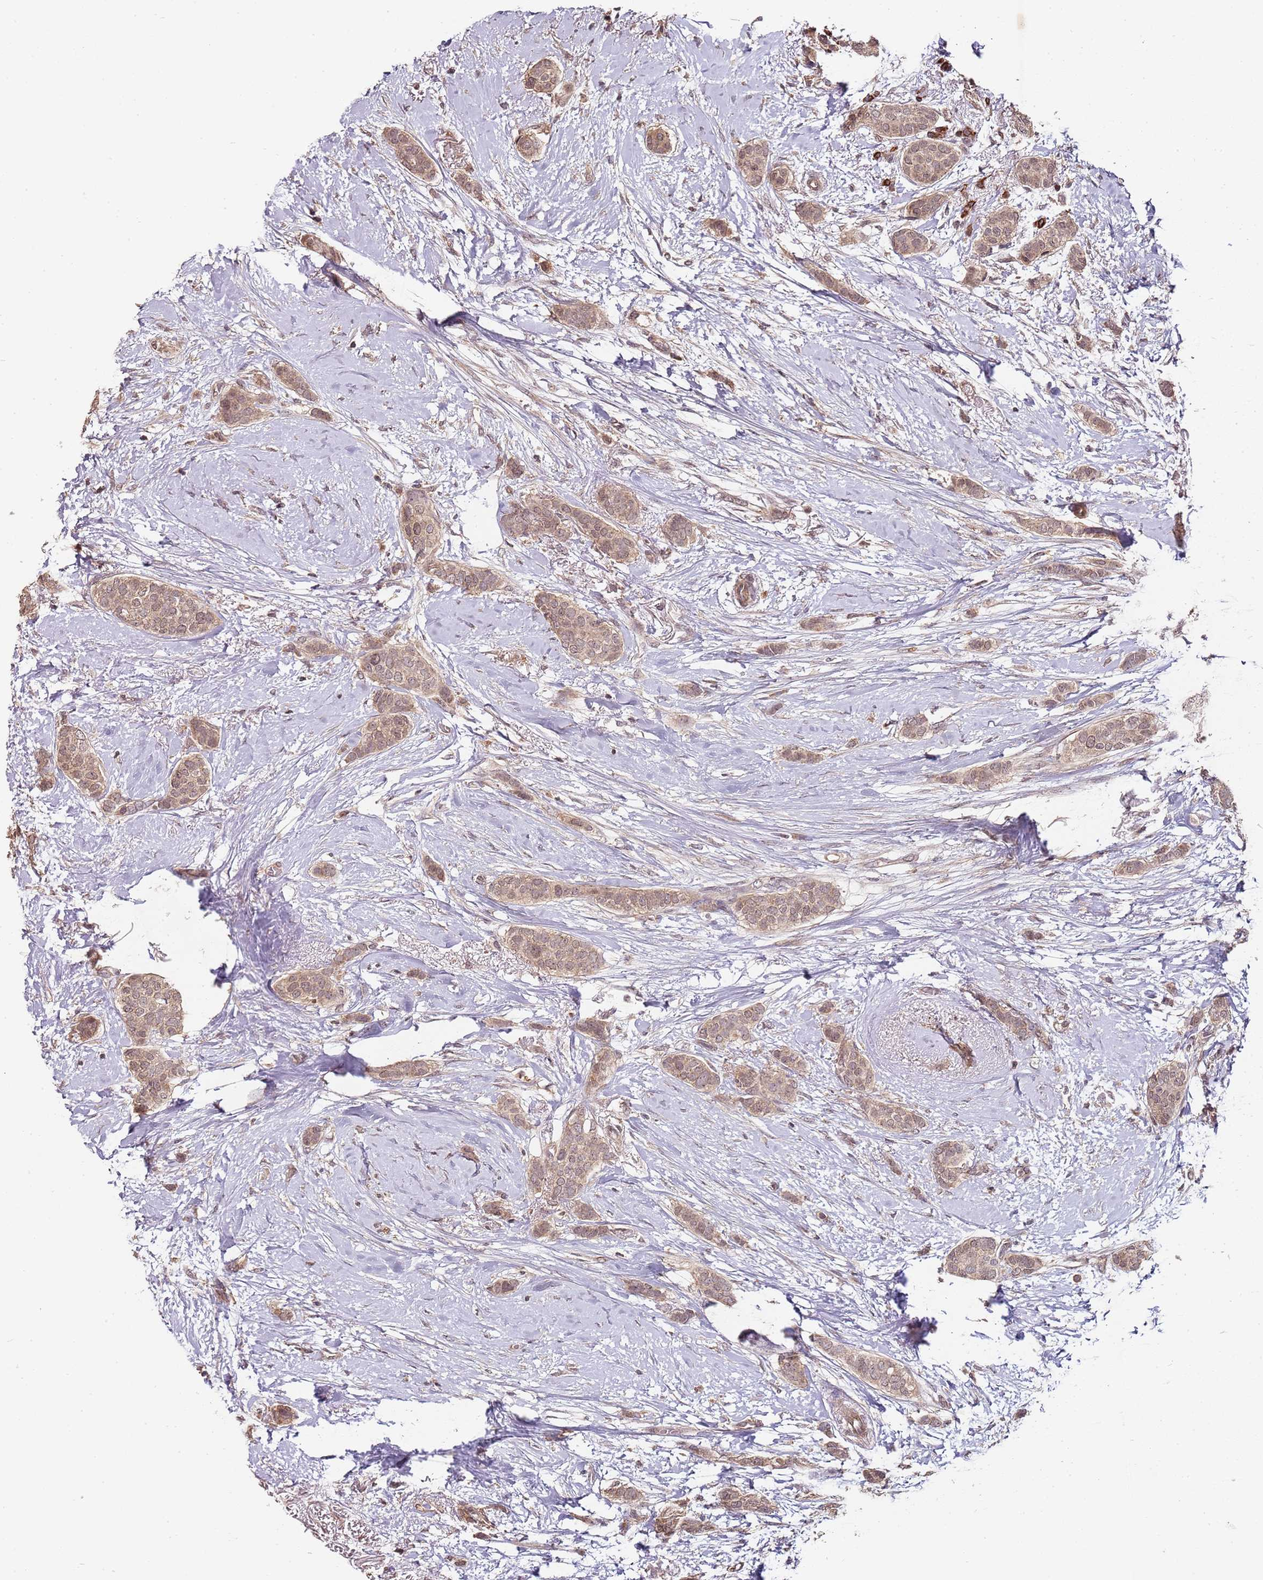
{"staining": {"intensity": "moderate", "quantity": ">75%", "location": "cytoplasmic/membranous,nuclear"}, "tissue": "breast cancer", "cell_type": "Tumor cells", "image_type": "cancer", "snomed": [{"axis": "morphology", "description": "Duct carcinoma"}, {"axis": "topography", "description": "Breast"}], "caption": "Tumor cells demonstrate moderate cytoplasmic/membranous and nuclear expression in approximately >75% of cells in breast cancer (intraductal carcinoma). Nuclei are stained in blue.", "gene": "LIN37", "patient": {"sex": "female", "age": 72}}